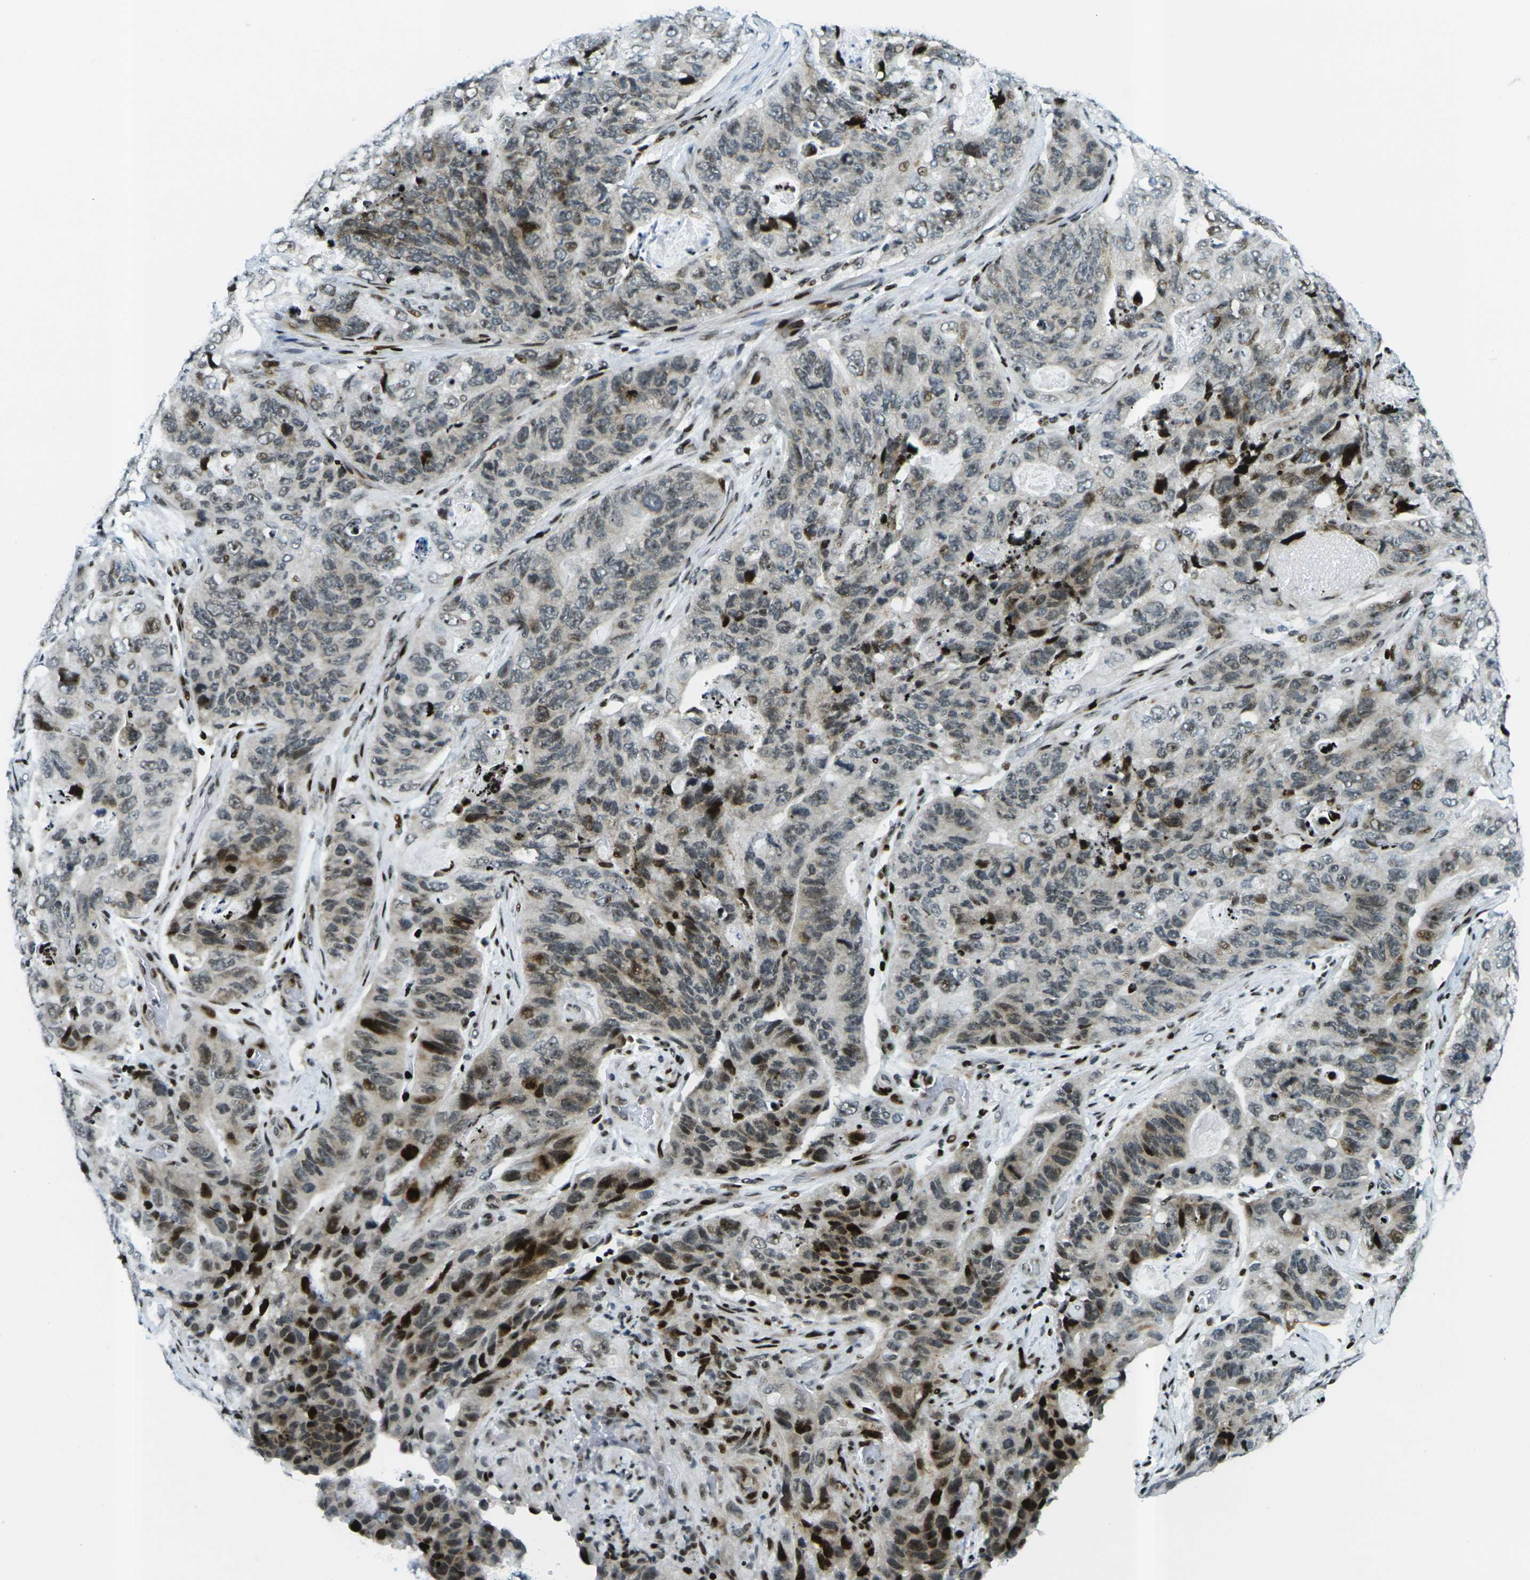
{"staining": {"intensity": "strong", "quantity": "<25%", "location": "cytoplasmic/membranous,nuclear"}, "tissue": "stomach cancer", "cell_type": "Tumor cells", "image_type": "cancer", "snomed": [{"axis": "morphology", "description": "Adenocarcinoma, NOS"}, {"axis": "topography", "description": "Stomach"}], "caption": "The image demonstrates a brown stain indicating the presence of a protein in the cytoplasmic/membranous and nuclear of tumor cells in stomach cancer. The staining was performed using DAB (3,3'-diaminobenzidine), with brown indicating positive protein expression. Nuclei are stained blue with hematoxylin.", "gene": "H3-3A", "patient": {"sex": "female", "age": 89}}